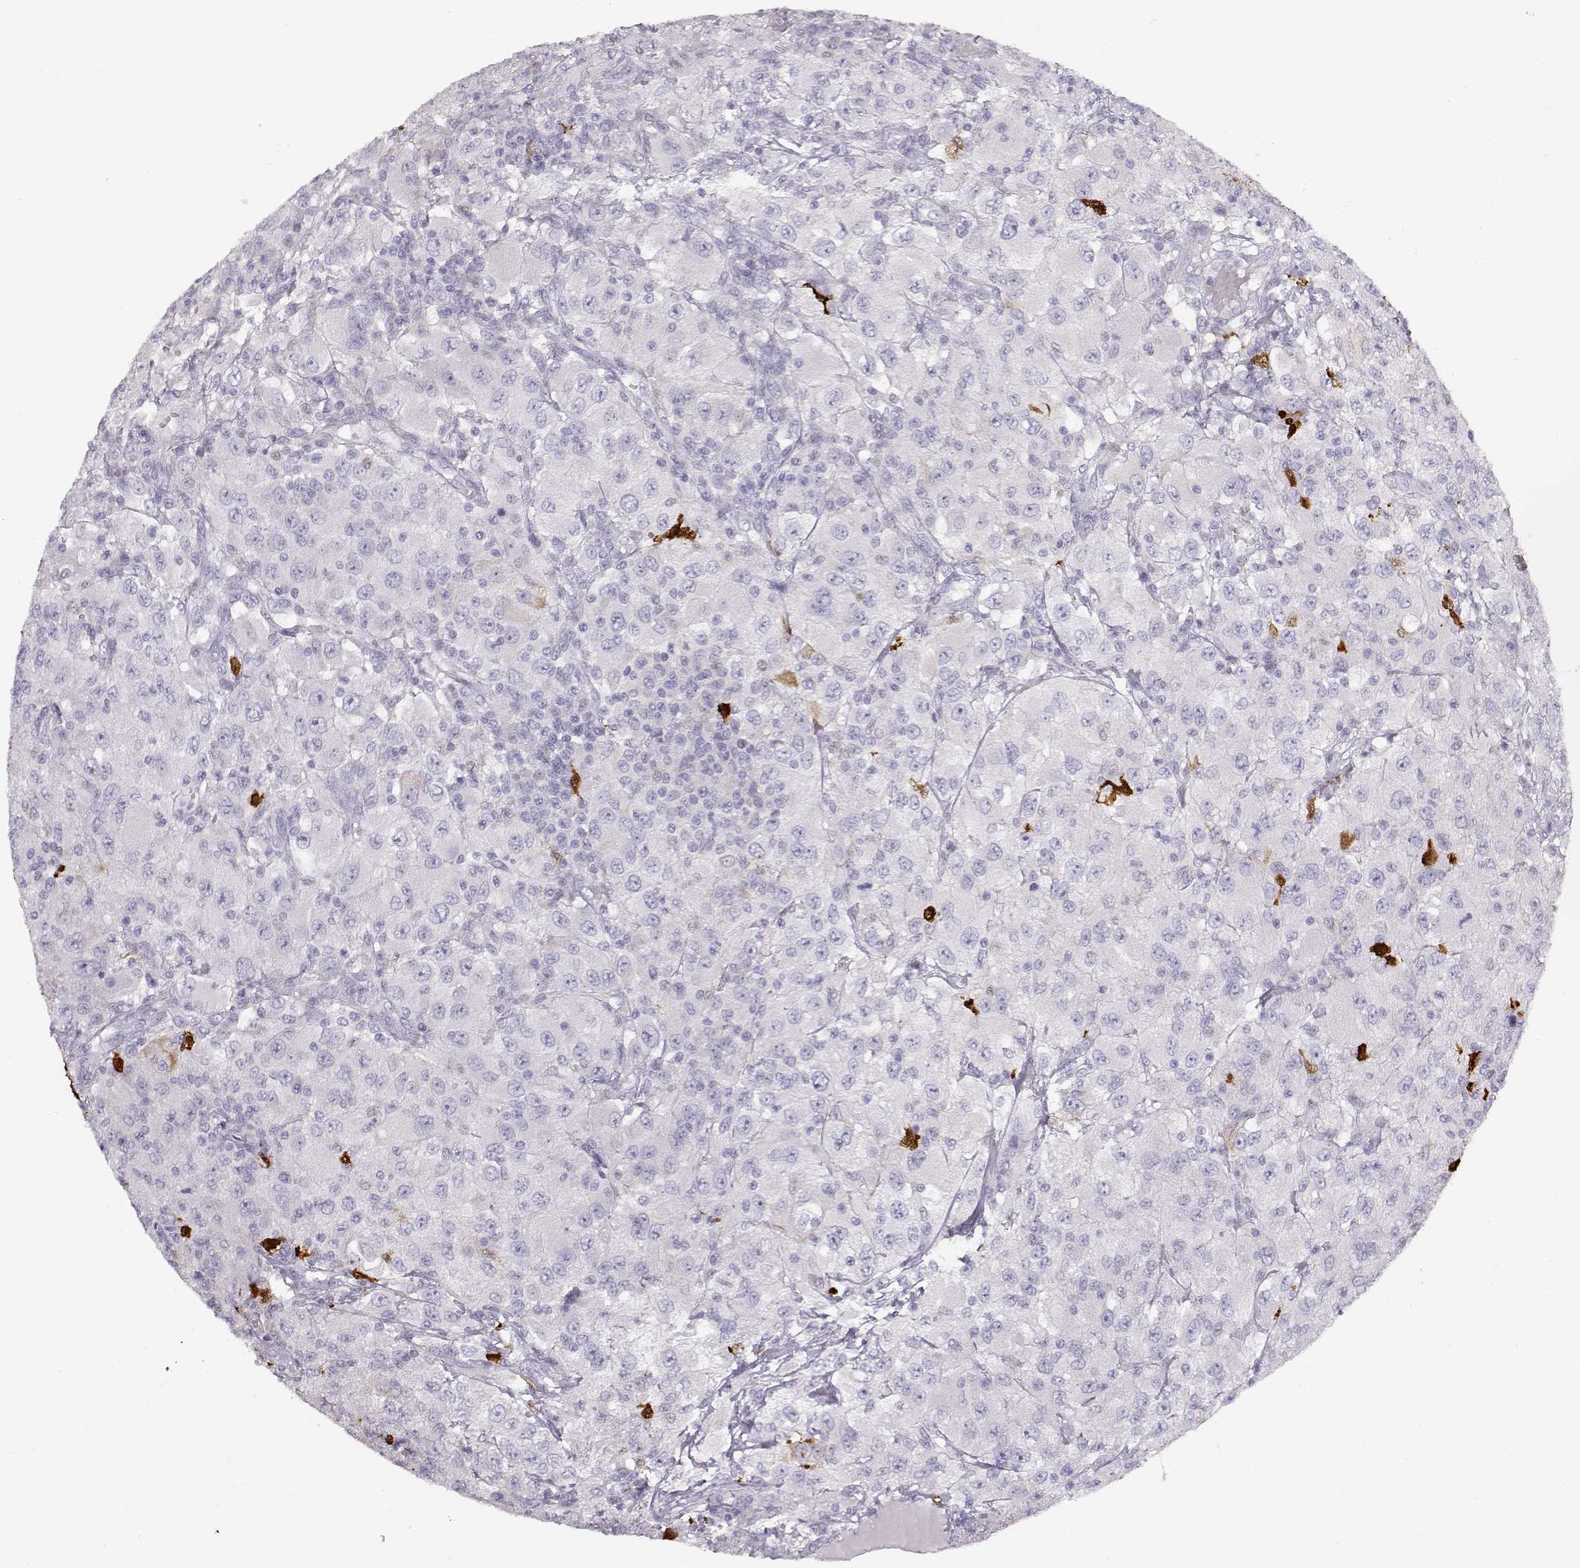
{"staining": {"intensity": "negative", "quantity": "none", "location": "none"}, "tissue": "renal cancer", "cell_type": "Tumor cells", "image_type": "cancer", "snomed": [{"axis": "morphology", "description": "Adenocarcinoma, NOS"}, {"axis": "topography", "description": "Kidney"}], "caption": "IHC image of neoplastic tissue: human adenocarcinoma (renal) stained with DAB (3,3'-diaminobenzidine) reveals no significant protein staining in tumor cells.", "gene": "S100B", "patient": {"sex": "female", "age": 67}}